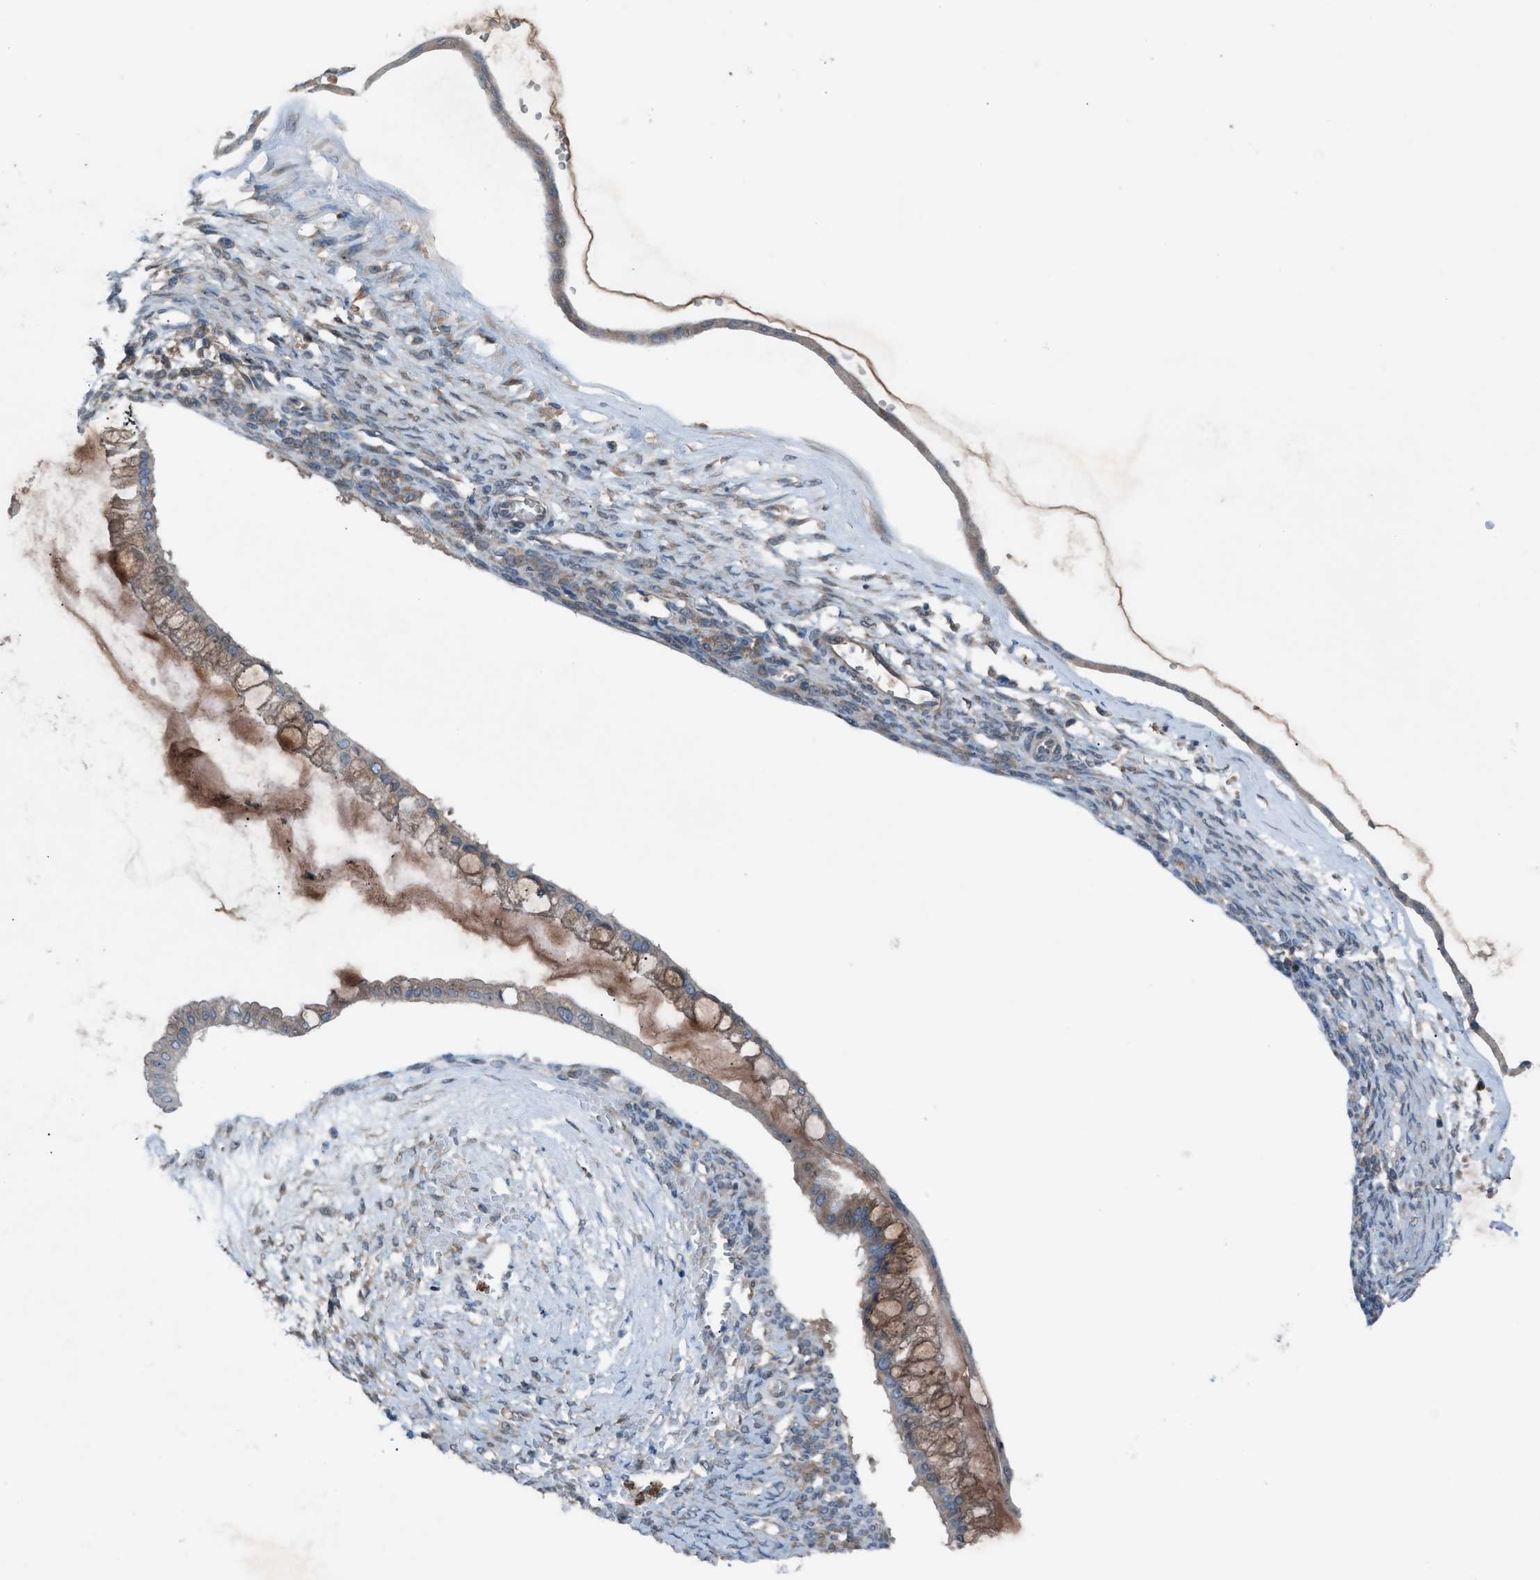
{"staining": {"intensity": "moderate", "quantity": ">75%", "location": "cytoplasmic/membranous"}, "tissue": "ovarian cancer", "cell_type": "Tumor cells", "image_type": "cancer", "snomed": [{"axis": "morphology", "description": "Cystadenocarcinoma, mucinous, NOS"}, {"axis": "topography", "description": "Ovary"}], "caption": "High-magnification brightfield microscopy of ovarian cancer (mucinous cystadenocarcinoma) stained with DAB (brown) and counterstained with hematoxylin (blue). tumor cells exhibit moderate cytoplasmic/membranous positivity is seen in approximately>75% of cells.", "gene": "DYRK1A", "patient": {"sex": "female", "age": 73}}